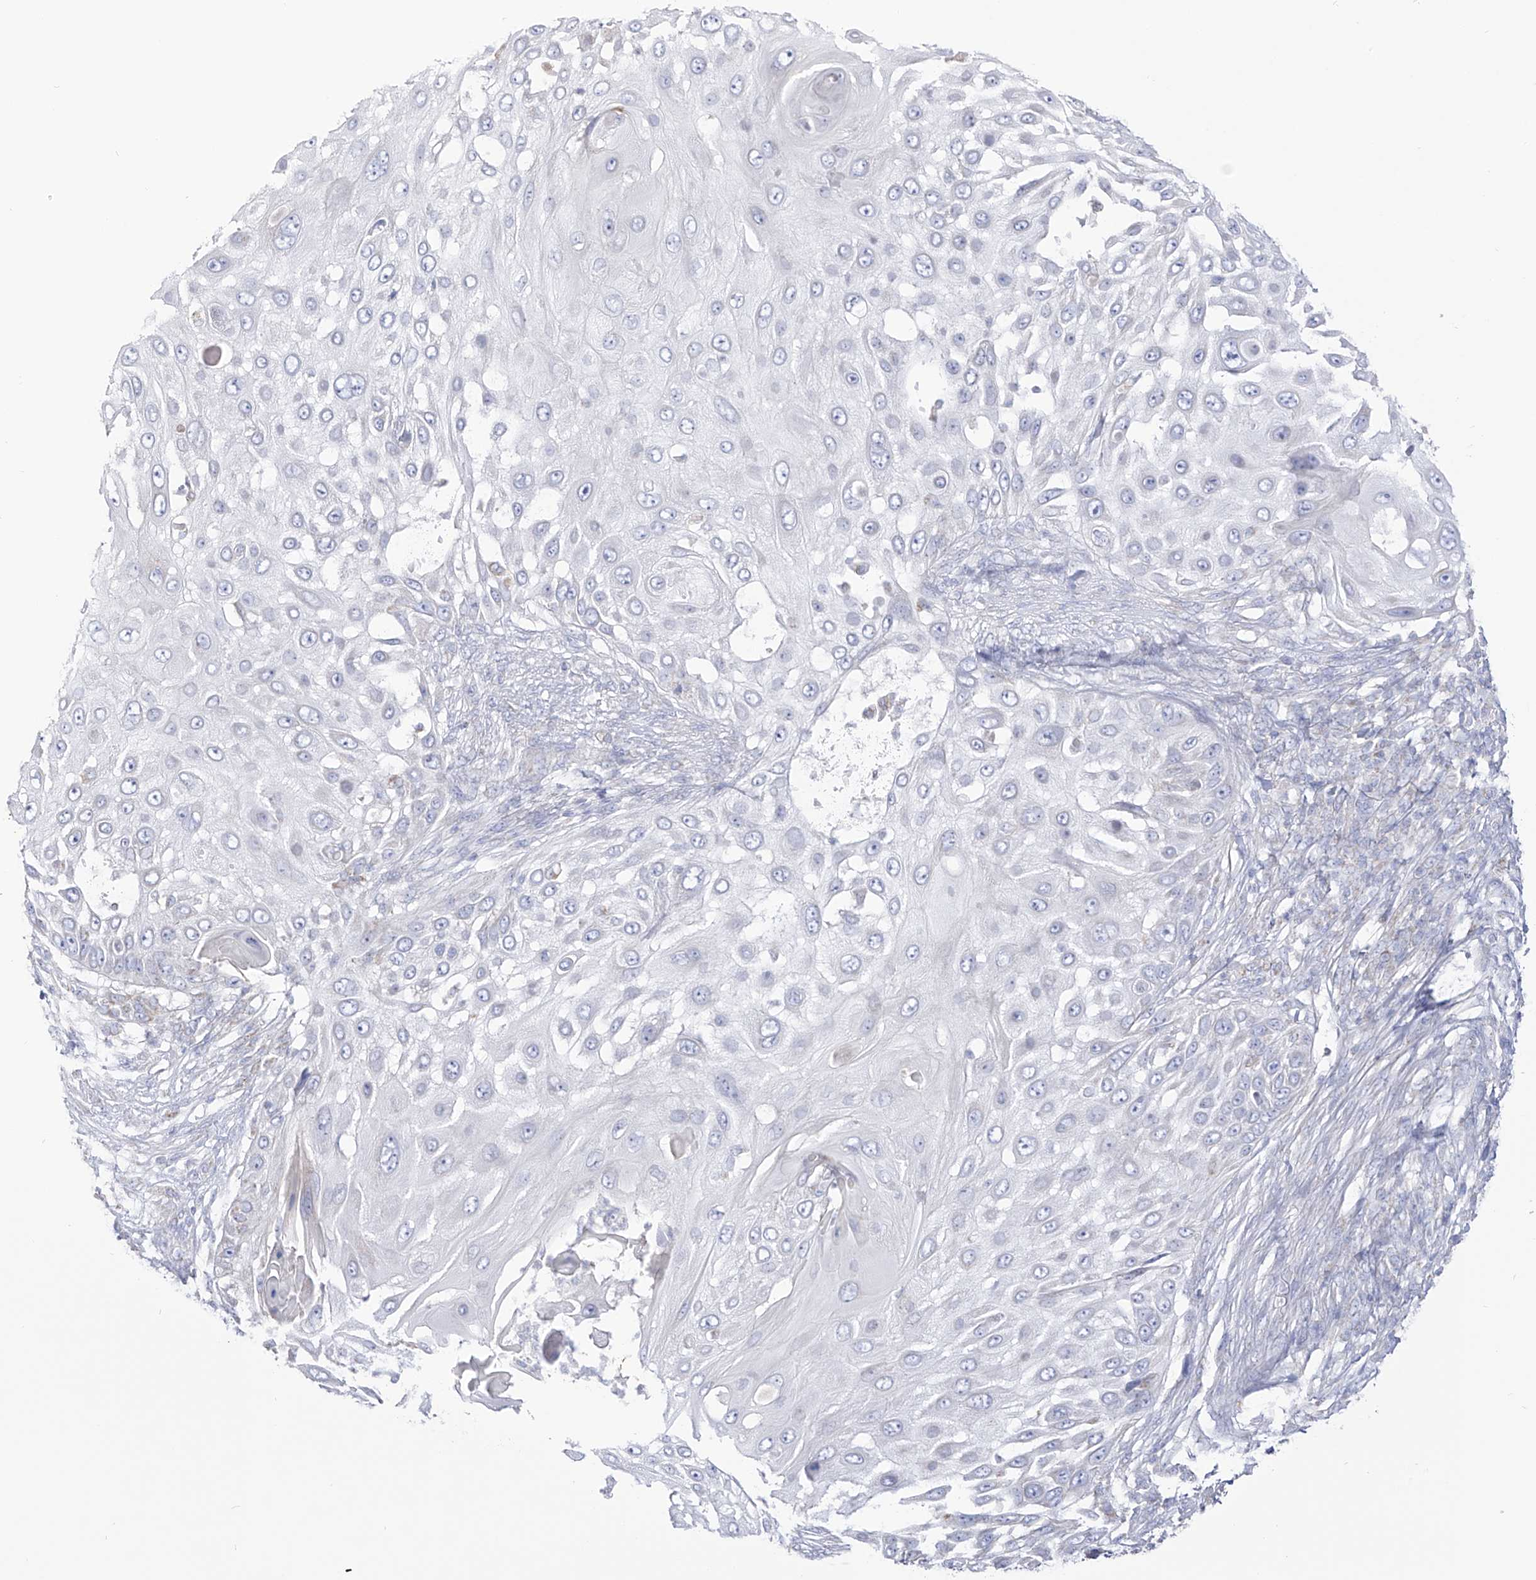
{"staining": {"intensity": "negative", "quantity": "none", "location": "none"}, "tissue": "skin cancer", "cell_type": "Tumor cells", "image_type": "cancer", "snomed": [{"axis": "morphology", "description": "Squamous cell carcinoma, NOS"}, {"axis": "topography", "description": "Skin"}], "caption": "Tumor cells are negative for brown protein staining in skin squamous cell carcinoma.", "gene": "RCHY1", "patient": {"sex": "female", "age": 44}}